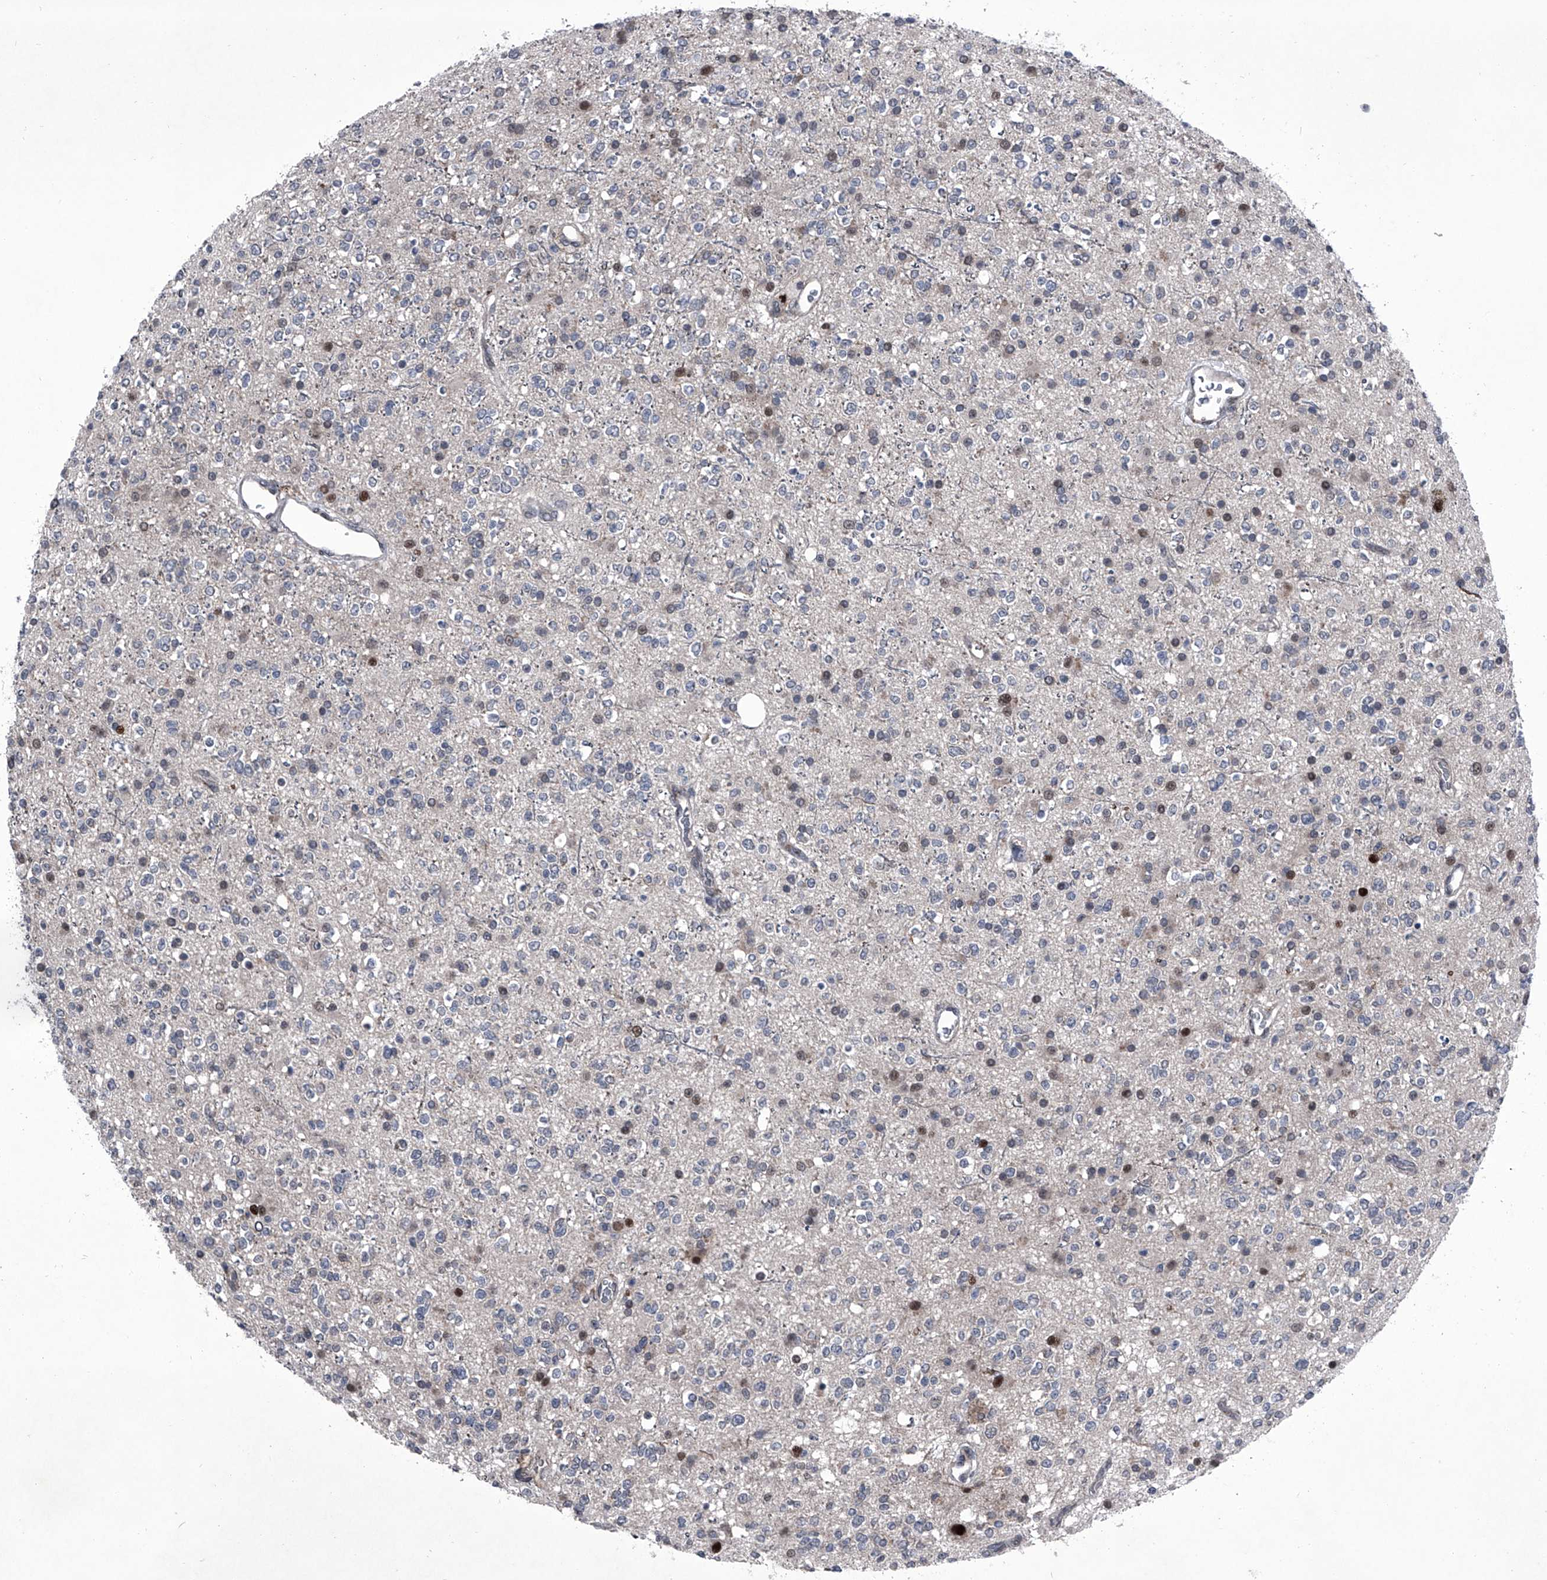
{"staining": {"intensity": "negative", "quantity": "none", "location": "none"}, "tissue": "glioma", "cell_type": "Tumor cells", "image_type": "cancer", "snomed": [{"axis": "morphology", "description": "Glioma, malignant, High grade"}, {"axis": "topography", "description": "Brain"}], "caption": "IHC photomicrograph of neoplastic tissue: high-grade glioma (malignant) stained with DAB (3,3'-diaminobenzidine) exhibits no significant protein expression in tumor cells.", "gene": "ELK4", "patient": {"sex": "male", "age": 34}}